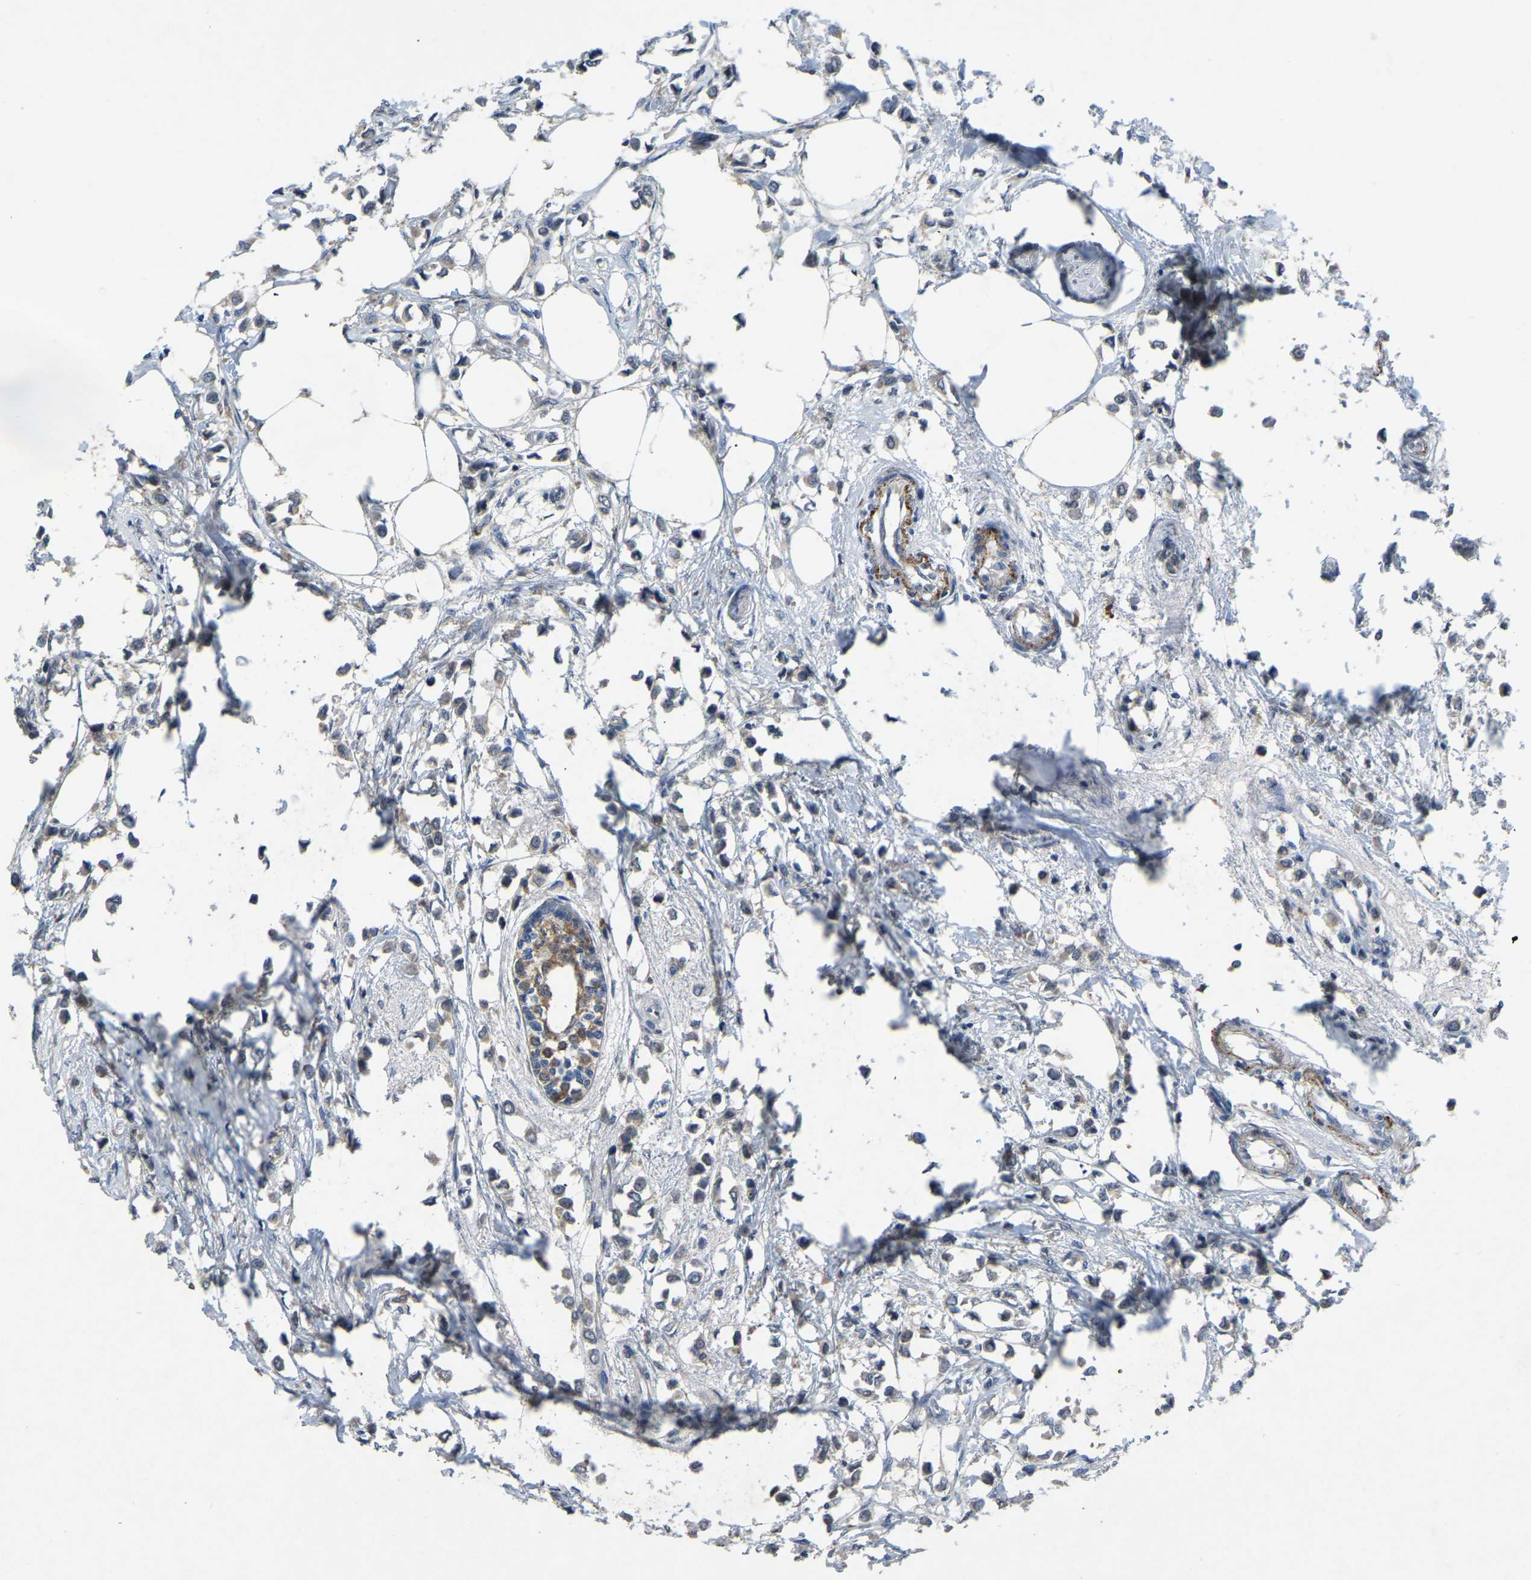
{"staining": {"intensity": "moderate", "quantity": "25%-75%", "location": "cytoplasmic/membranous"}, "tissue": "breast cancer", "cell_type": "Tumor cells", "image_type": "cancer", "snomed": [{"axis": "morphology", "description": "Lobular carcinoma"}, {"axis": "topography", "description": "Breast"}], "caption": "High-magnification brightfield microscopy of breast cancer stained with DAB (brown) and counterstained with hematoxylin (blue). tumor cells exhibit moderate cytoplasmic/membranous staining is appreciated in approximately25%-75% of cells.", "gene": "FHIT", "patient": {"sex": "female", "age": 51}}